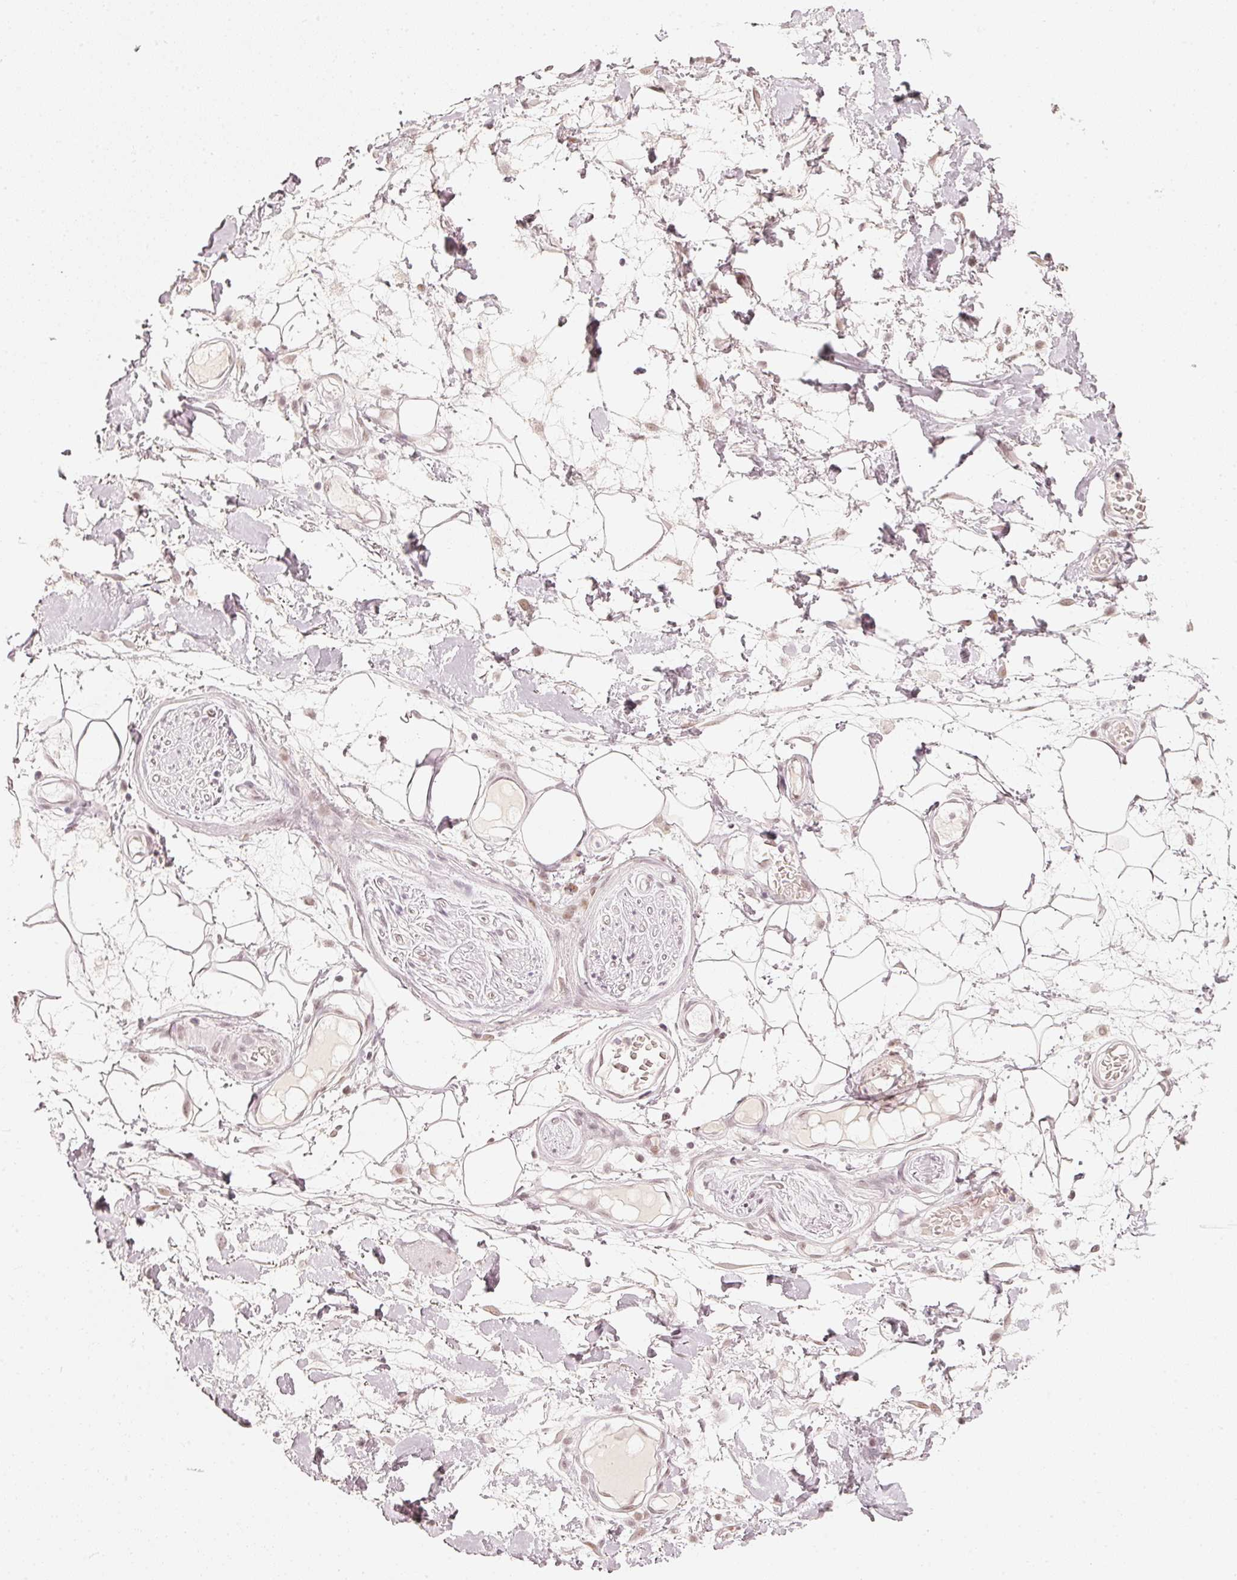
{"staining": {"intensity": "weak", "quantity": ">75%", "location": "nuclear"}, "tissue": "adipose tissue", "cell_type": "Adipocytes", "image_type": "normal", "snomed": [{"axis": "morphology", "description": "Normal tissue, NOS"}, {"axis": "topography", "description": "Vulva"}, {"axis": "topography", "description": "Peripheral nerve tissue"}], "caption": "This histopathology image demonstrates IHC staining of normal human adipose tissue, with low weak nuclear positivity in about >75% of adipocytes.", "gene": "PPP1R10", "patient": {"sex": "female", "age": 68}}